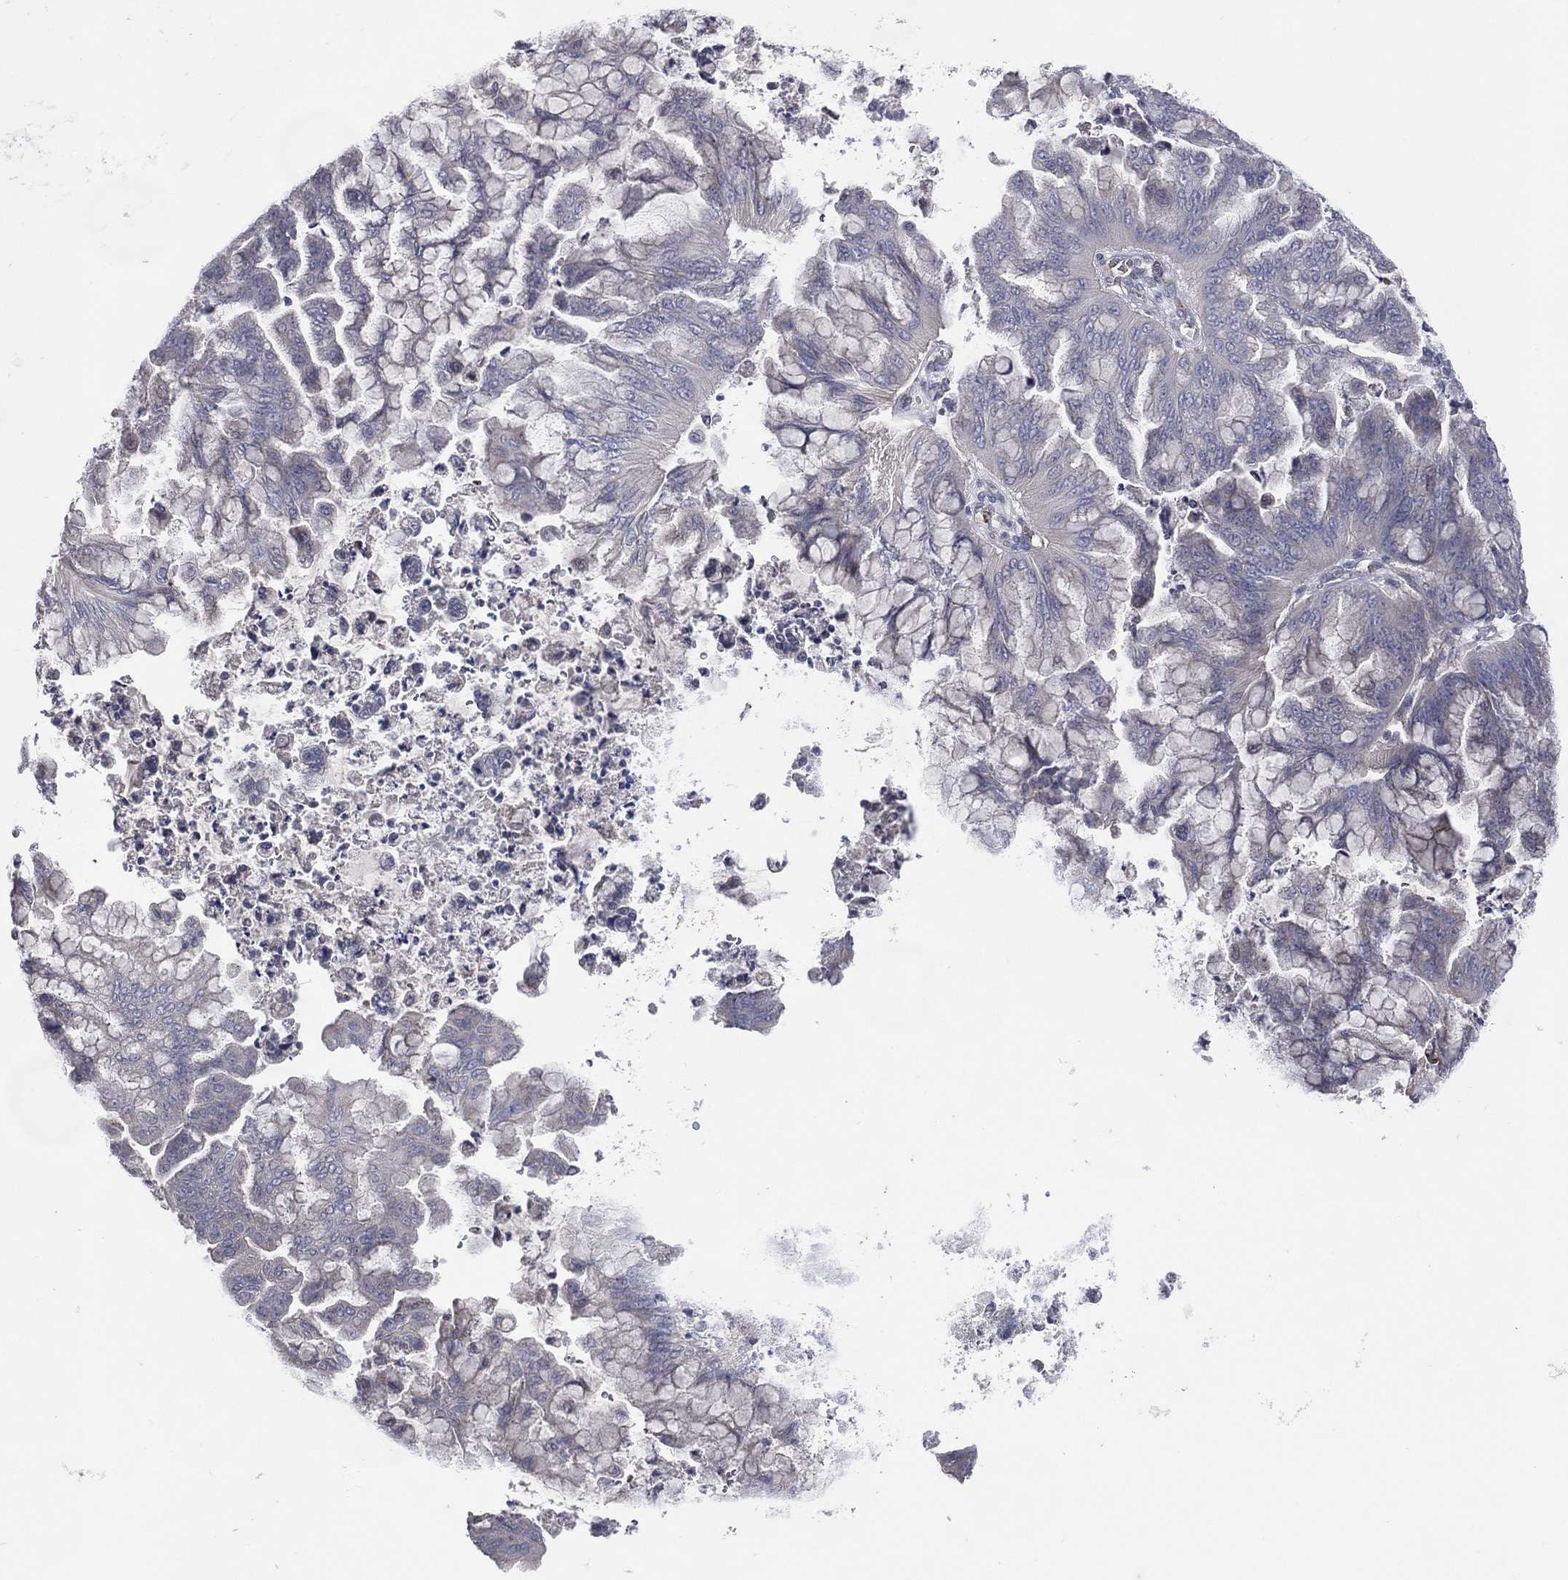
{"staining": {"intensity": "negative", "quantity": "none", "location": "none"}, "tissue": "ovarian cancer", "cell_type": "Tumor cells", "image_type": "cancer", "snomed": [{"axis": "morphology", "description": "Cystadenocarcinoma, mucinous, NOS"}, {"axis": "topography", "description": "Ovary"}], "caption": "Tumor cells show no significant expression in ovarian cancer. Brightfield microscopy of IHC stained with DAB (3,3'-diaminobenzidine) (brown) and hematoxylin (blue), captured at high magnification.", "gene": "DNAH7", "patient": {"sex": "female", "age": 67}}